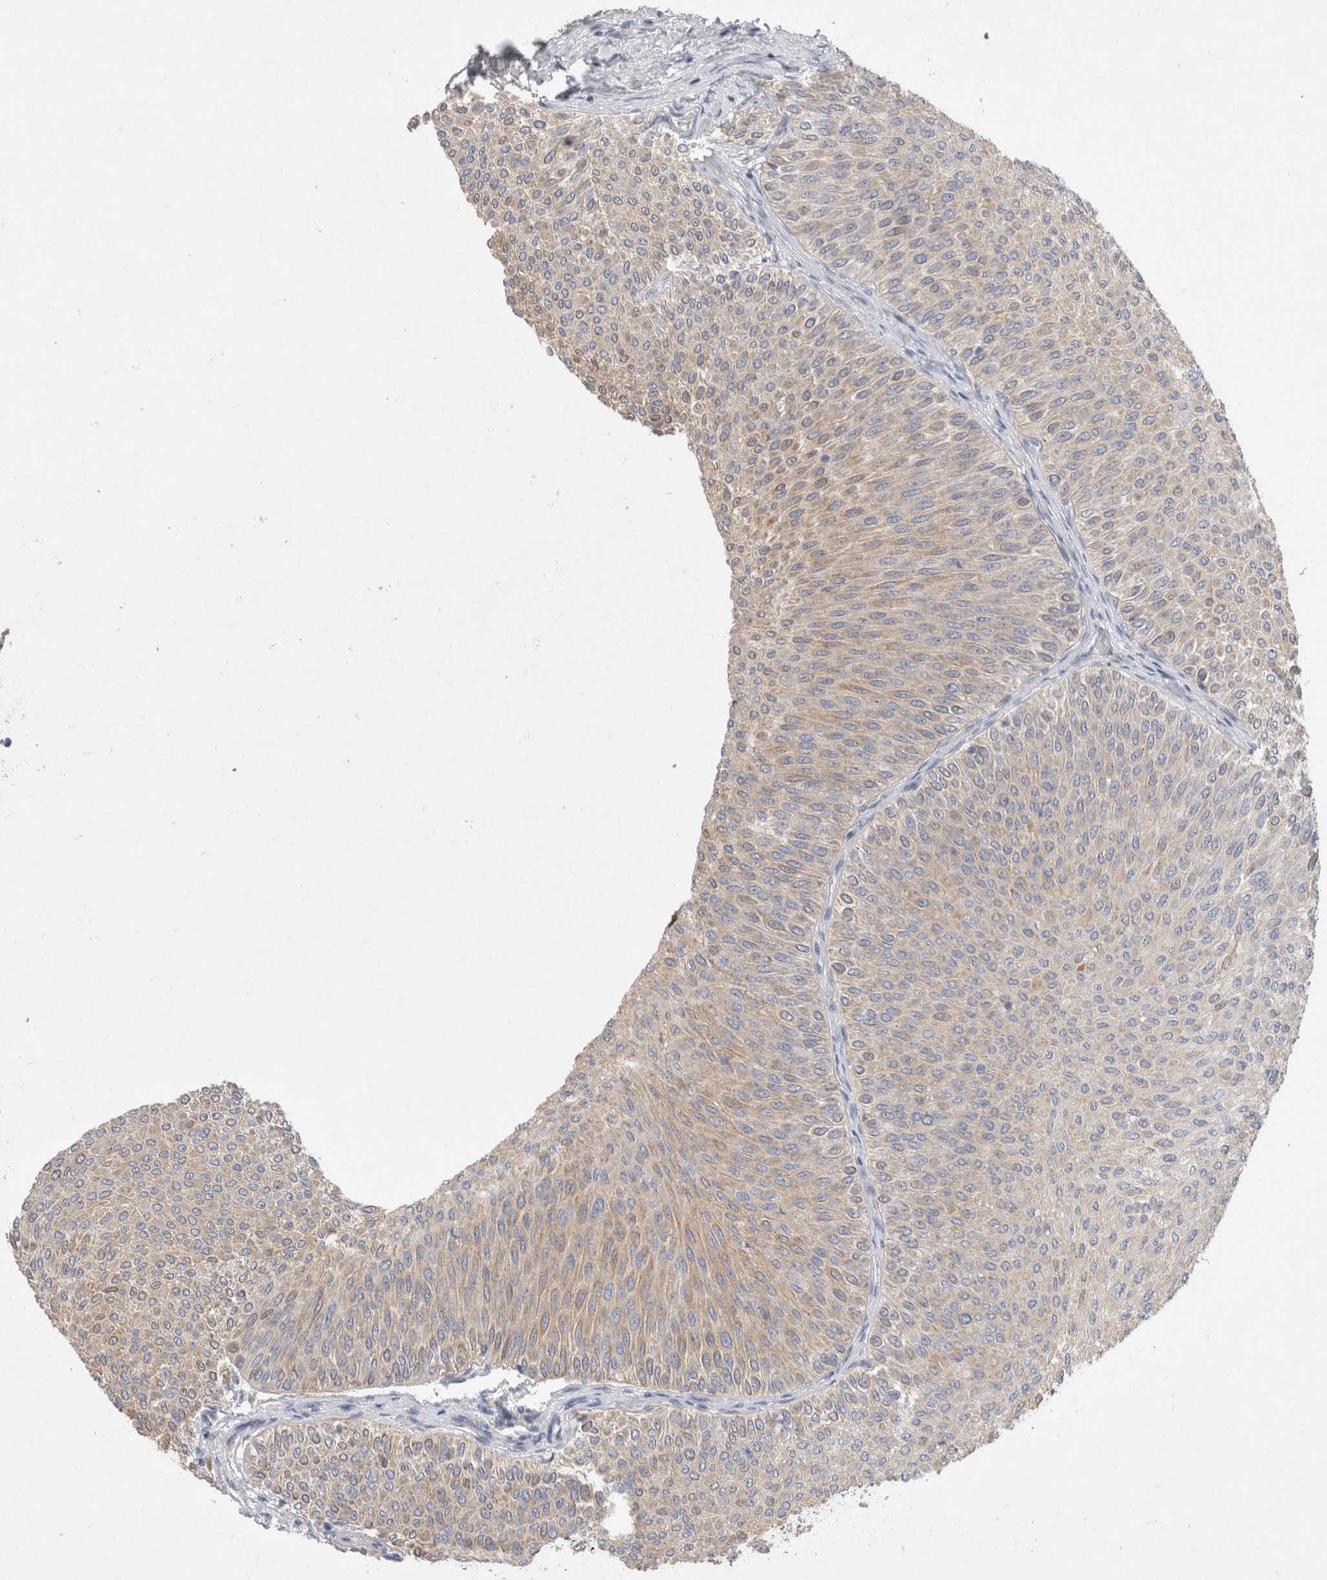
{"staining": {"intensity": "weak", "quantity": ">75%", "location": "cytoplasmic/membranous"}, "tissue": "urothelial cancer", "cell_type": "Tumor cells", "image_type": "cancer", "snomed": [{"axis": "morphology", "description": "Urothelial carcinoma, Low grade"}, {"axis": "topography", "description": "Urinary bladder"}], "caption": "Urothelial cancer was stained to show a protein in brown. There is low levels of weak cytoplasmic/membranous expression in about >75% of tumor cells. The protein of interest is stained brown, and the nuclei are stained in blue (DAB (3,3'-diaminobenzidine) IHC with brightfield microscopy, high magnification).", "gene": "GAS1", "patient": {"sex": "male", "age": 78}}